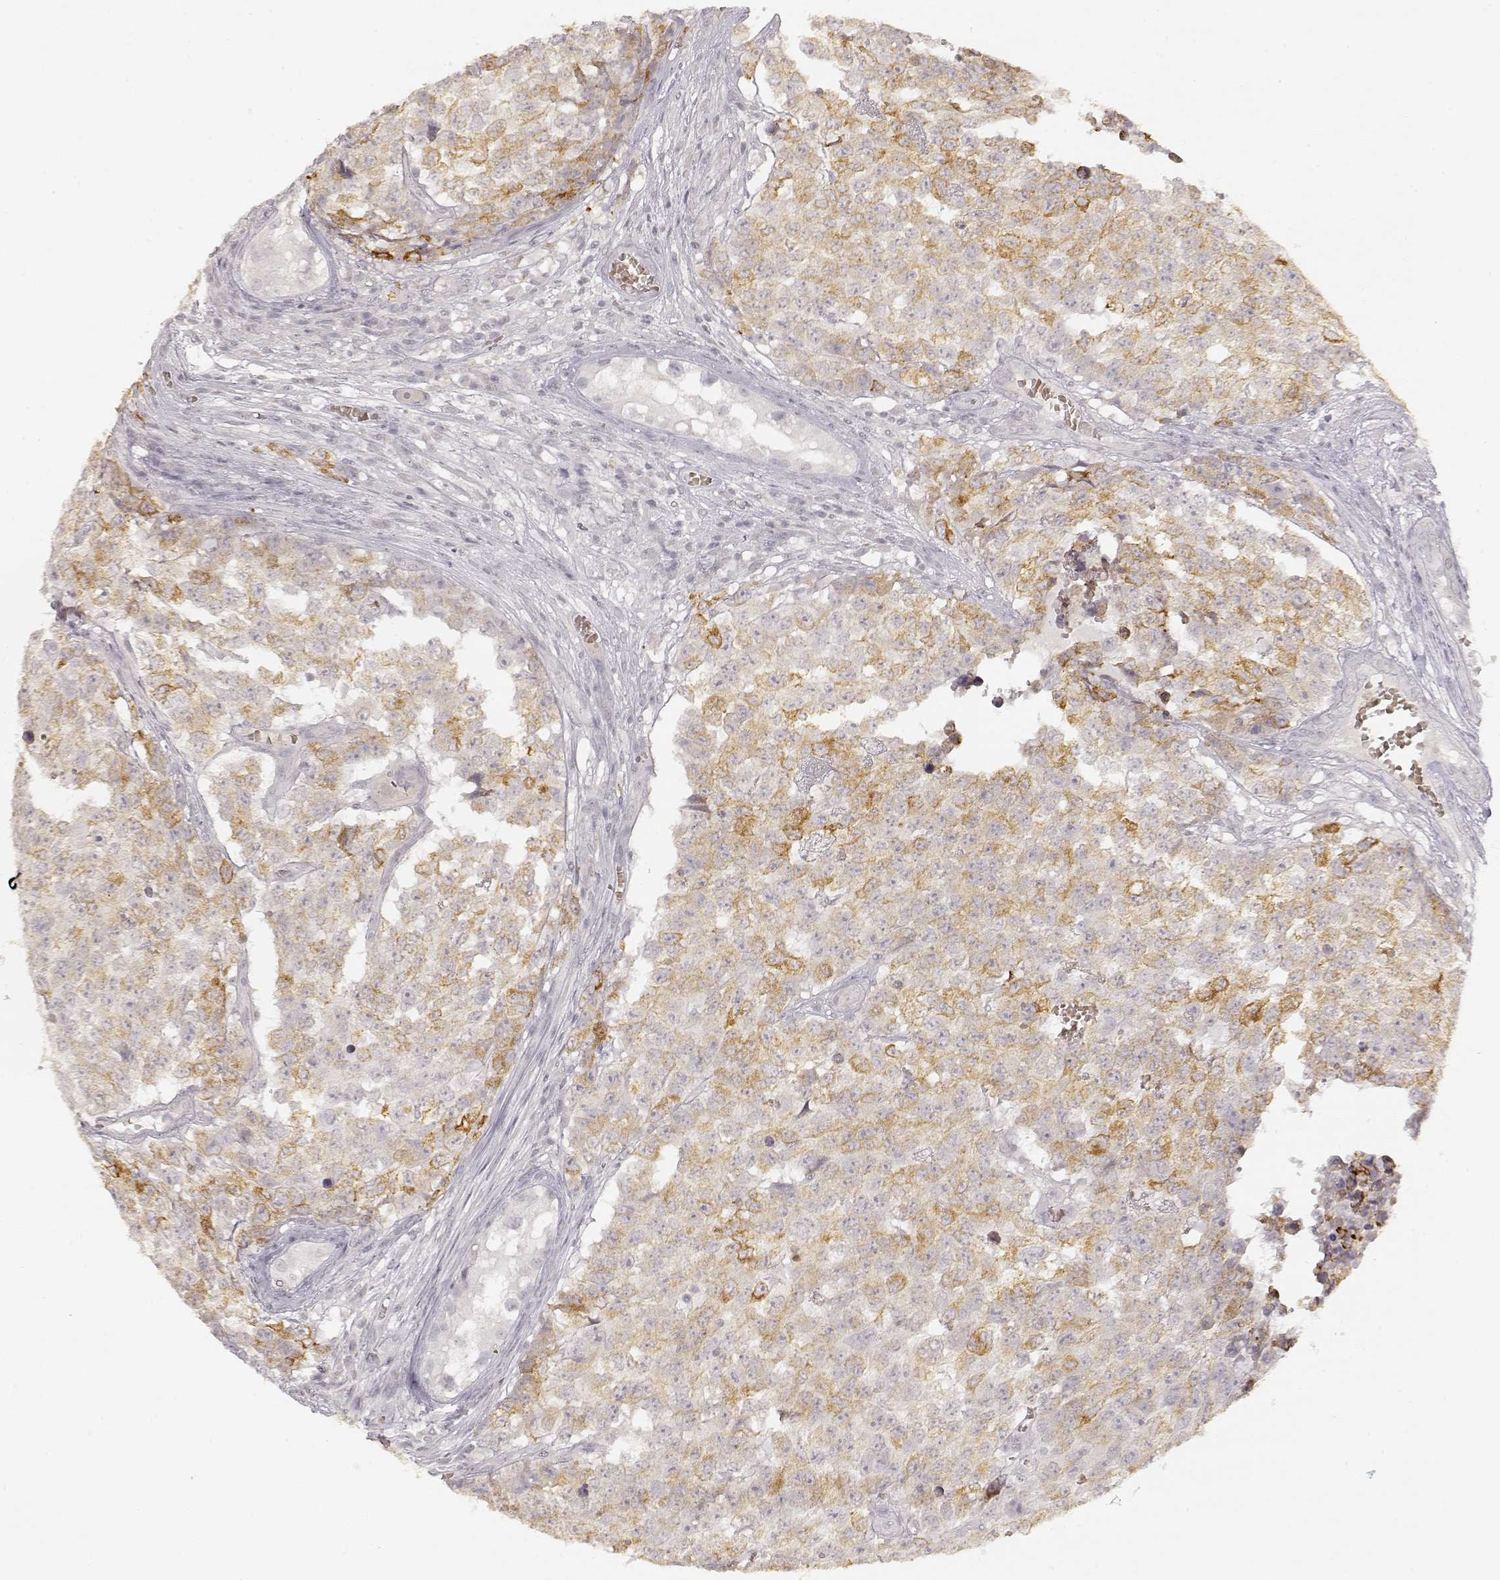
{"staining": {"intensity": "moderate", "quantity": ">75%", "location": "cytoplasmic/membranous"}, "tissue": "testis cancer", "cell_type": "Tumor cells", "image_type": "cancer", "snomed": [{"axis": "morphology", "description": "Carcinoma, Embryonal, NOS"}, {"axis": "topography", "description": "Testis"}], "caption": "A high-resolution histopathology image shows IHC staining of testis cancer, which shows moderate cytoplasmic/membranous staining in about >75% of tumor cells.", "gene": "LAMC2", "patient": {"sex": "male", "age": 23}}